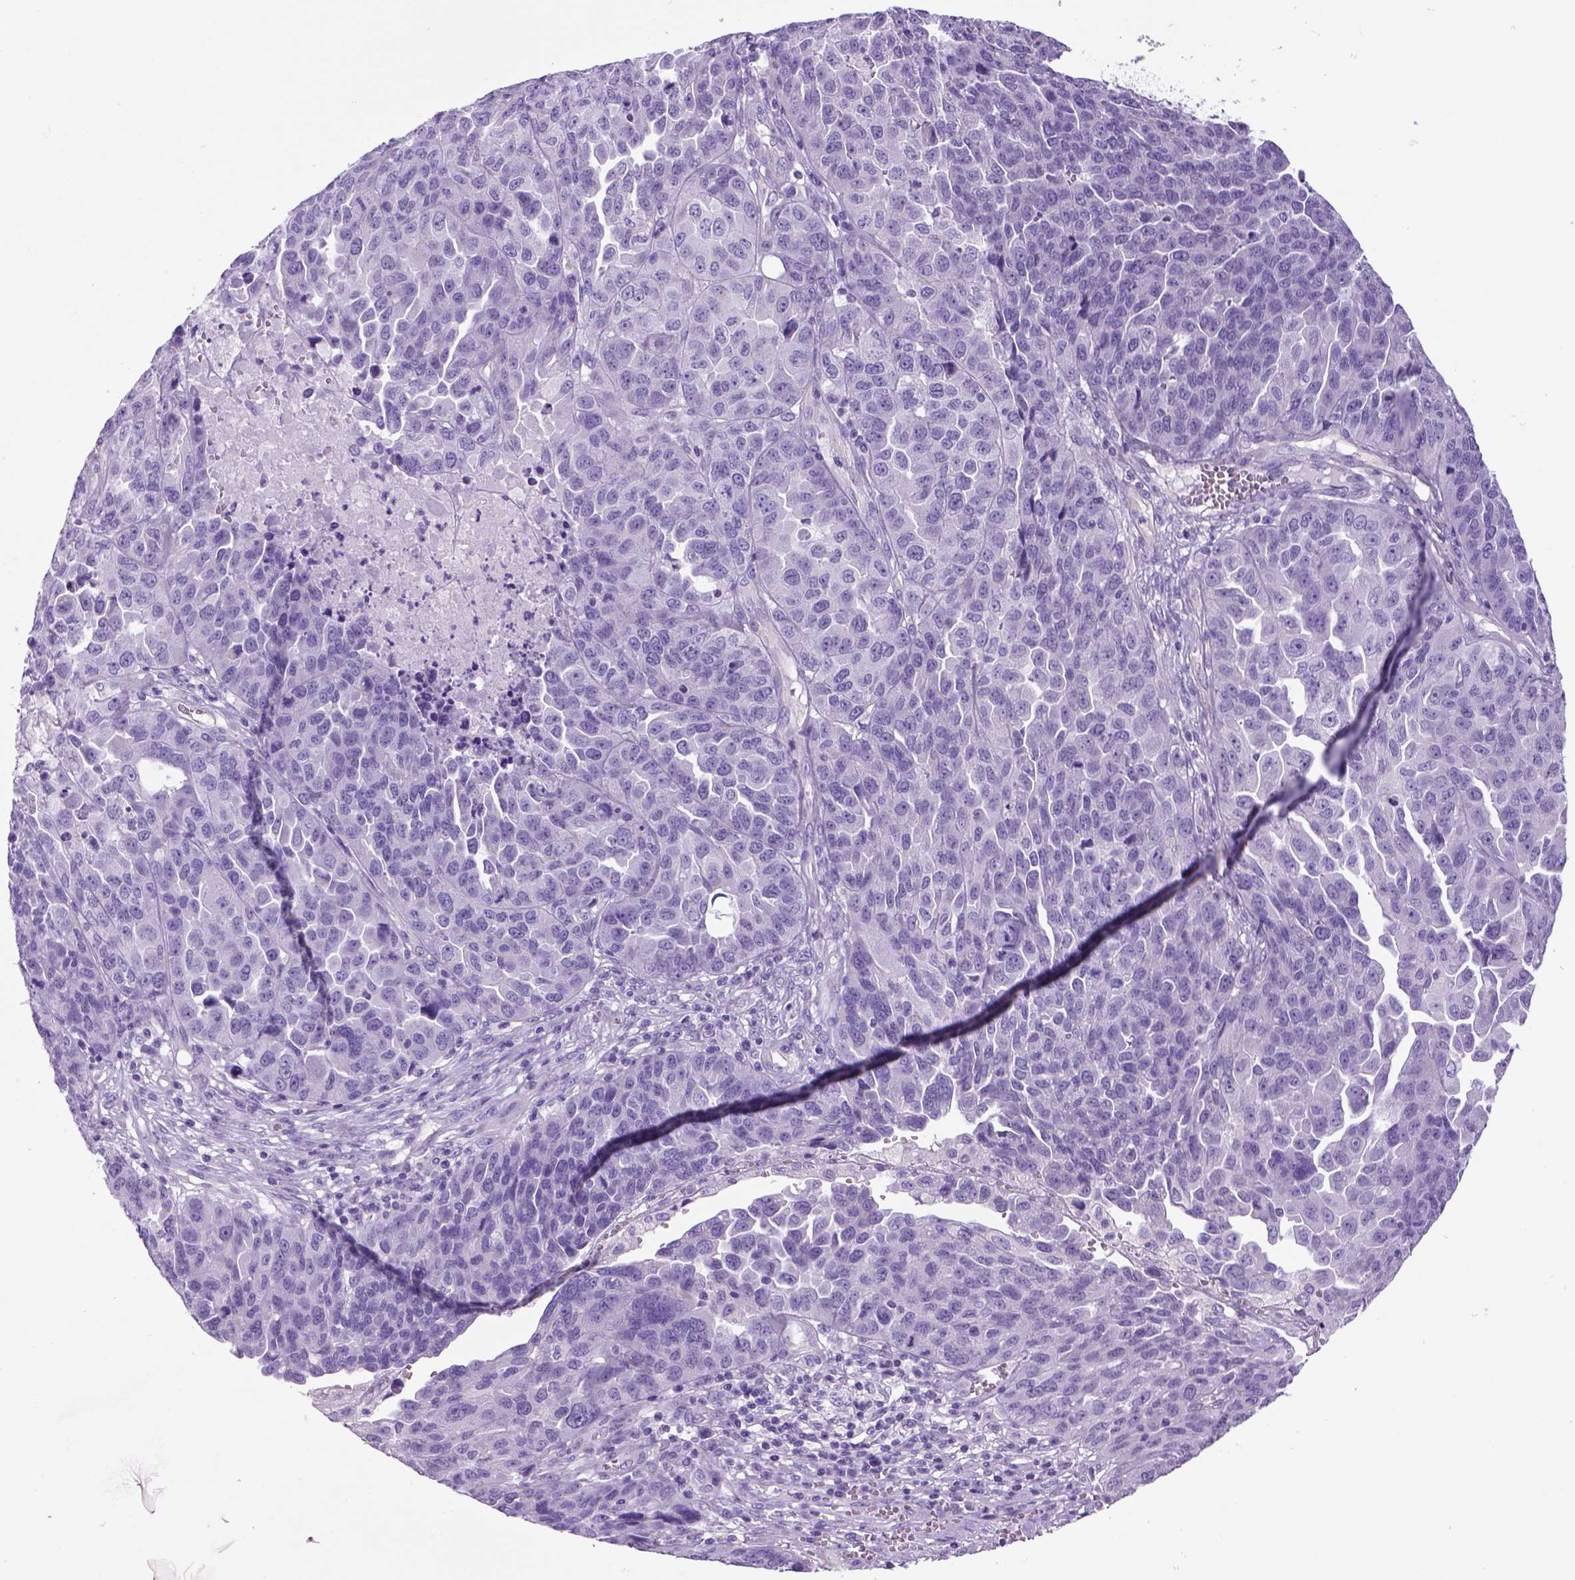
{"staining": {"intensity": "negative", "quantity": "none", "location": "none"}, "tissue": "ovarian cancer", "cell_type": "Tumor cells", "image_type": "cancer", "snomed": [{"axis": "morphology", "description": "Cystadenocarcinoma, serous, NOS"}, {"axis": "topography", "description": "Ovary"}], "caption": "High power microscopy histopathology image of an IHC micrograph of ovarian cancer (serous cystadenocarcinoma), revealing no significant staining in tumor cells. (Stains: DAB (3,3'-diaminobenzidine) immunohistochemistry (IHC) with hematoxylin counter stain, Microscopy: brightfield microscopy at high magnification).", "gene": "ARHGEF33", "patient": {"sex": "female", "age": 87}}